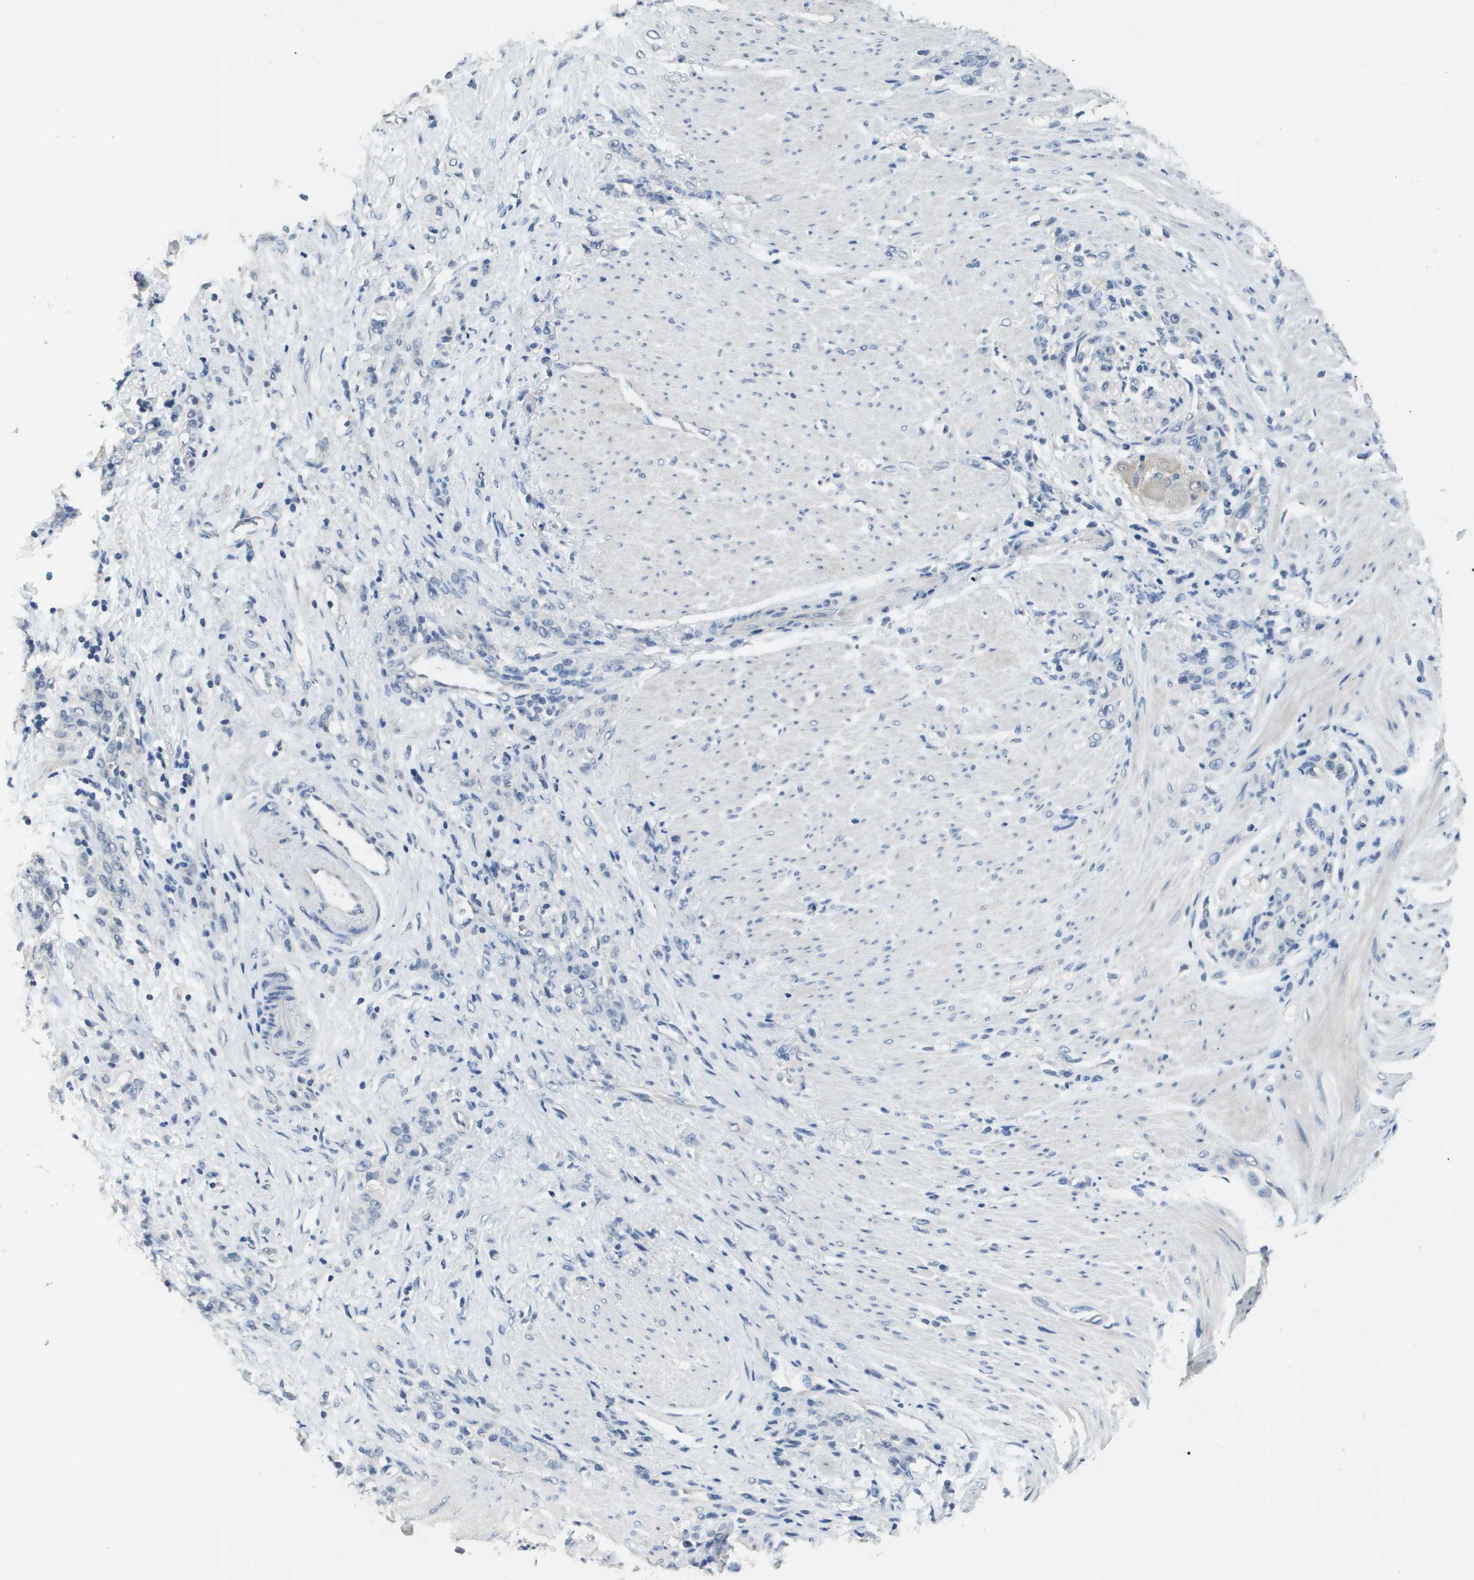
{"staining": {"intensity": "negative", "quantity": "none", "location": "none"}, "tissue": "stomach cancer", "cell_type": "Tumor cells", "image_type": "cancer", "snomed": [{"axis": "morphology", "description": "Adenocarcinoma, NOS"}, {"axis": "topography", "description": "Stomach"}], "caption": "A histopathology image of stomach cancer (adenocarcinoma) stained for a protein reveals no brown staining in tumor cells.", "gene": "MT3", "patient": {"sex": "male", "age": 82}}